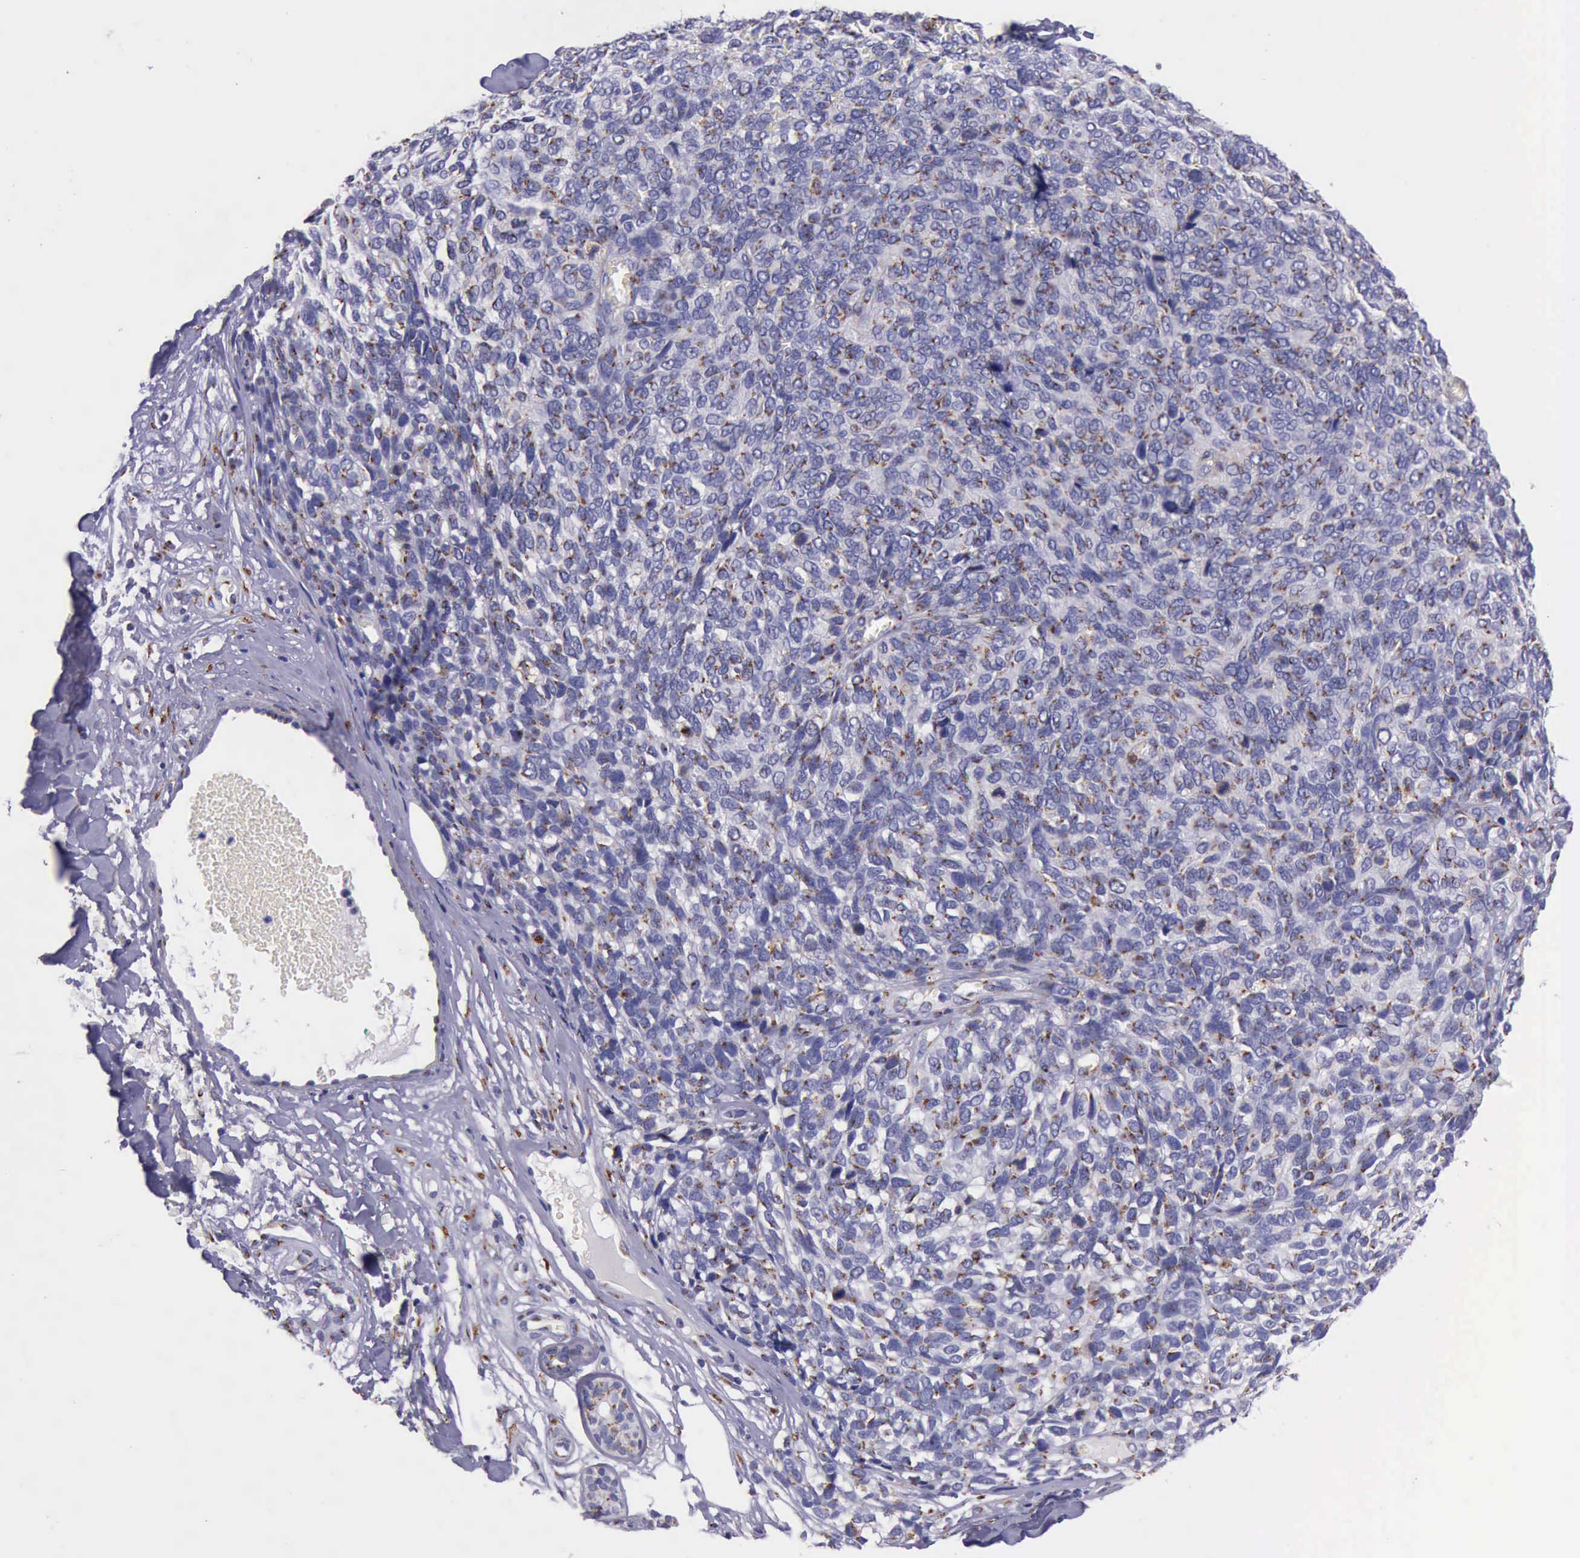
{"staining": {"intensity": "strong", "quantity": ">75%", "location": "cytoplasmic/membranous"}, "tissue": "melanoma", "cell_type": "Tumor cells", "image_type": "cancer", "snomed": [{"axis": "morphology", "description": "Malignant melanoma, NOS"}, {"axis": "topography", "description": "Skin"}], "caption": "Immunohistochemical staining of malignant melanoma demonstrates strong cytoplasmic/membranous protein staining in about >75% of tumor cells.", "gene": "GOLGA5", "patient": {"sex": "female", "age": 85}}